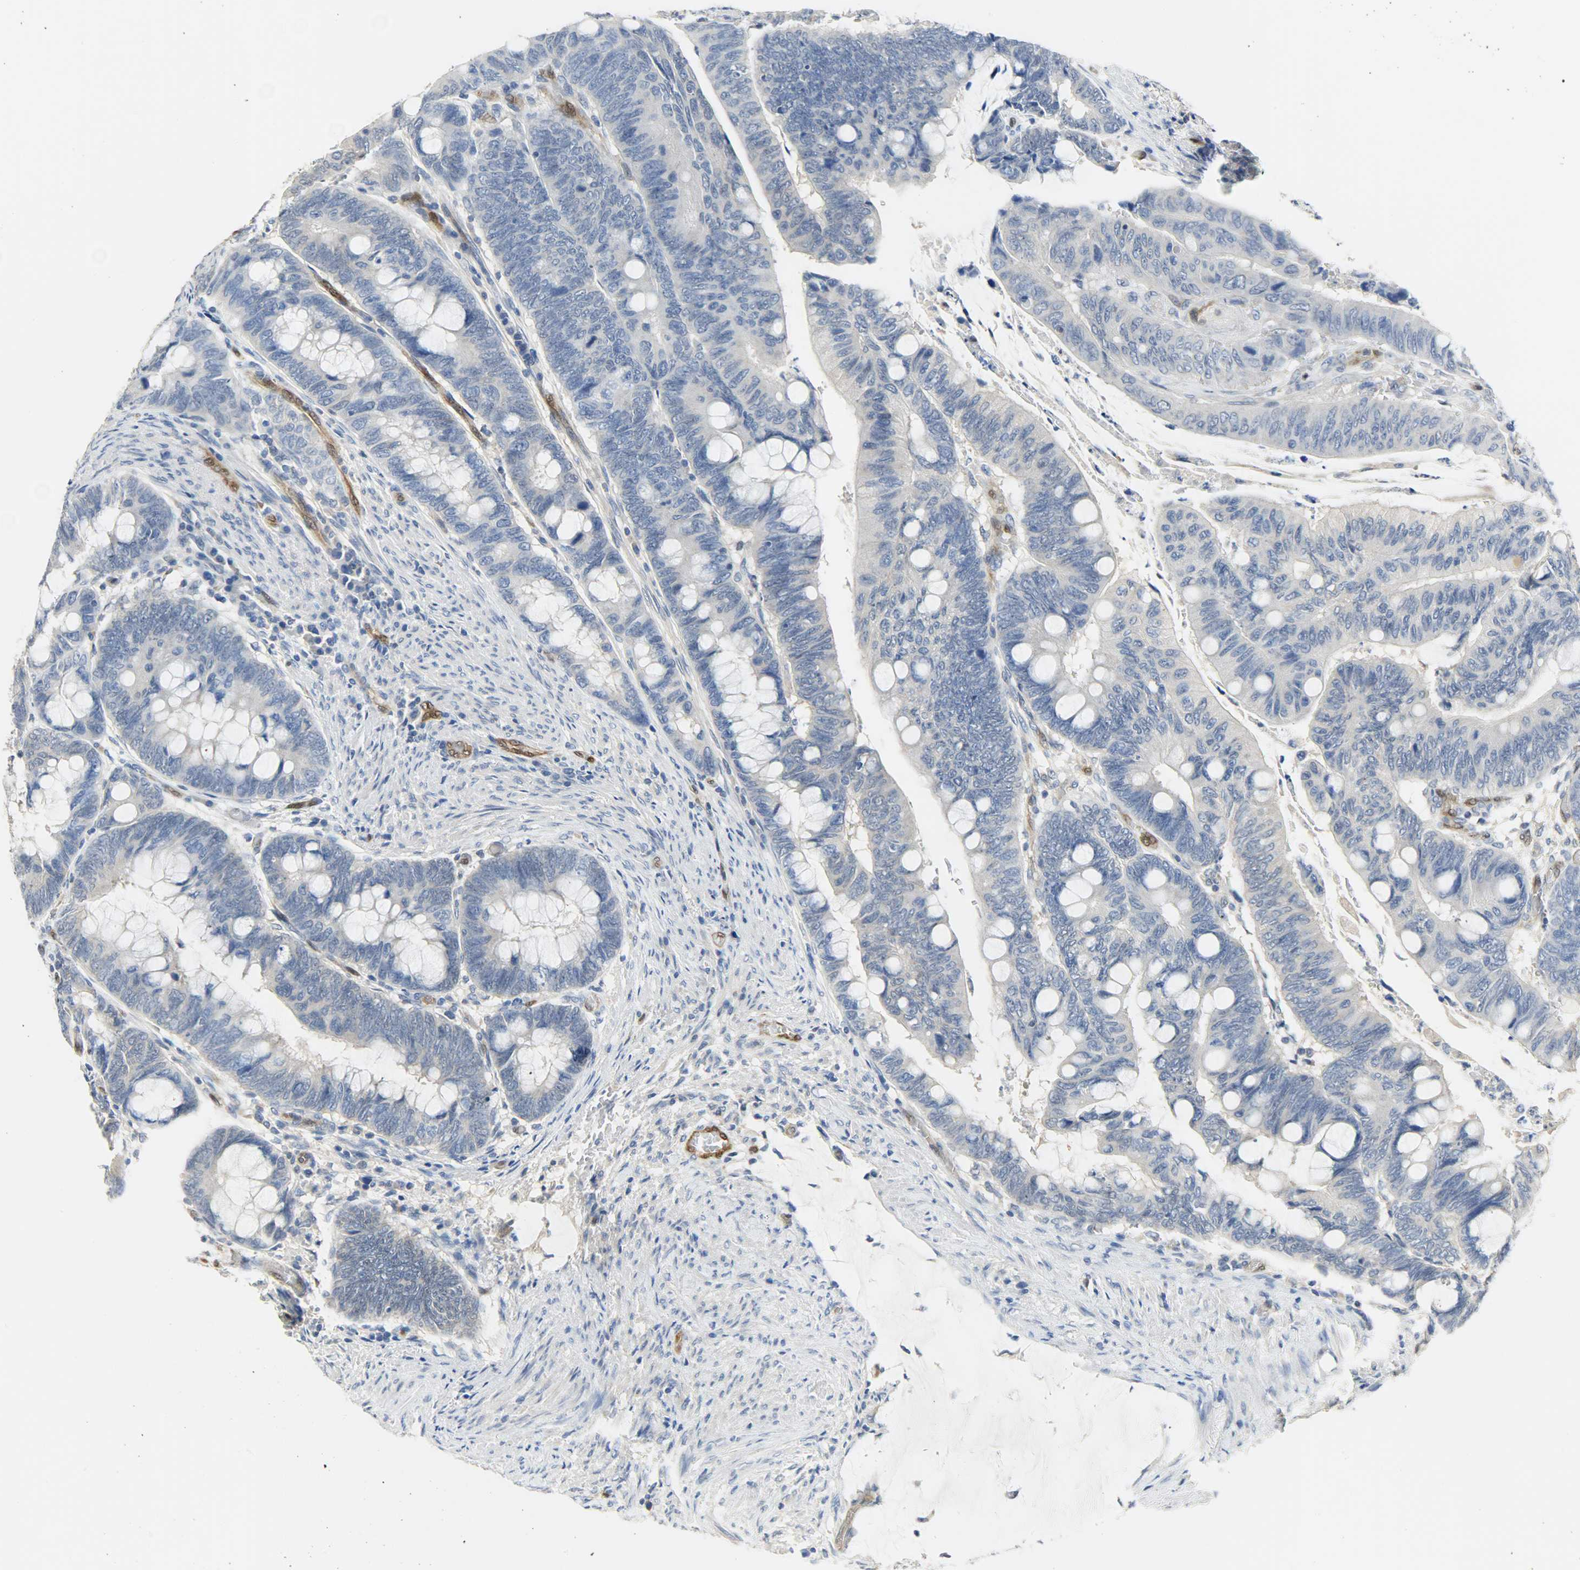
{"staining": {"intensity": "negative", "quantity": "none", "location": "none"}, "tissue": "colorectal cancer", "cell_type": "Tumor cells", "image_type": "cancer", "snomed": [{"axis": "morphology", "description": "Normal tissue, NOS"}, {"axis": "morphology", "description": "Adenocarcinoma, NOS"}, {"axis": "topography", "description": "Rectum"}], "caption": "Colorectal adenocarcinoma was stained to show a protein in brown. There is no significant expression in tumor cells.", "gene": "FKBP1A", "patient": {"sex": "male", "age": 92}}